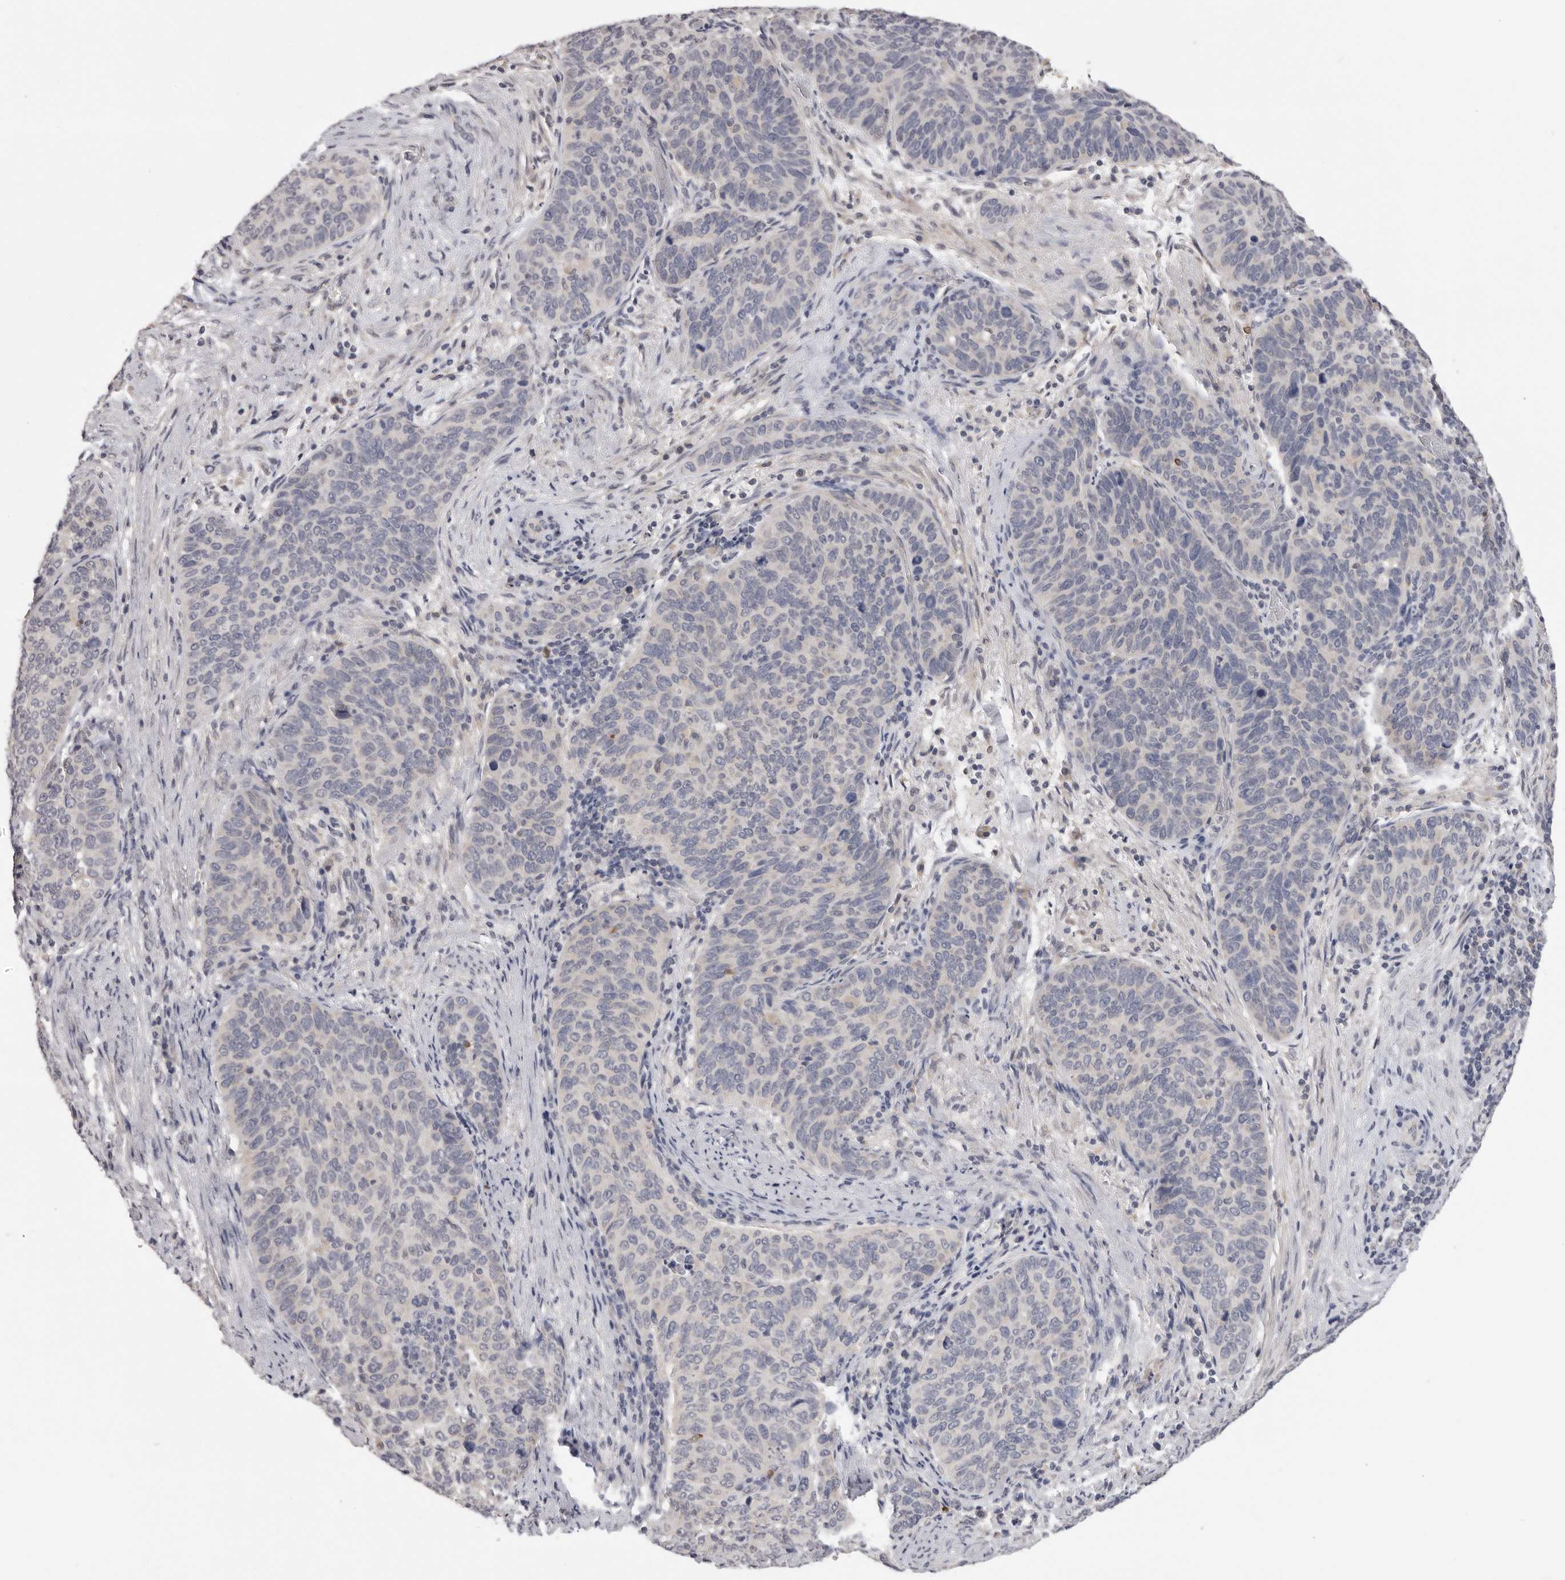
{"staining": {"intensity": "negative", "quantity": "none", "location": "none"}, "tissue": "cervical cancer", "cell_type": "Tumor cells", "image_type": "cancer", "snomed": [{"axis": "morphology", "description": "Squamous cell carcinoma, NOS"}, {"axis": "topography", "description": "Cervix"}], "caption": "IHC of squamous cell carcinoma (cervical) displays no expression in tumor cells.", "gene": "XIRP1", "patient": {"sex": "female", "age": 60}}